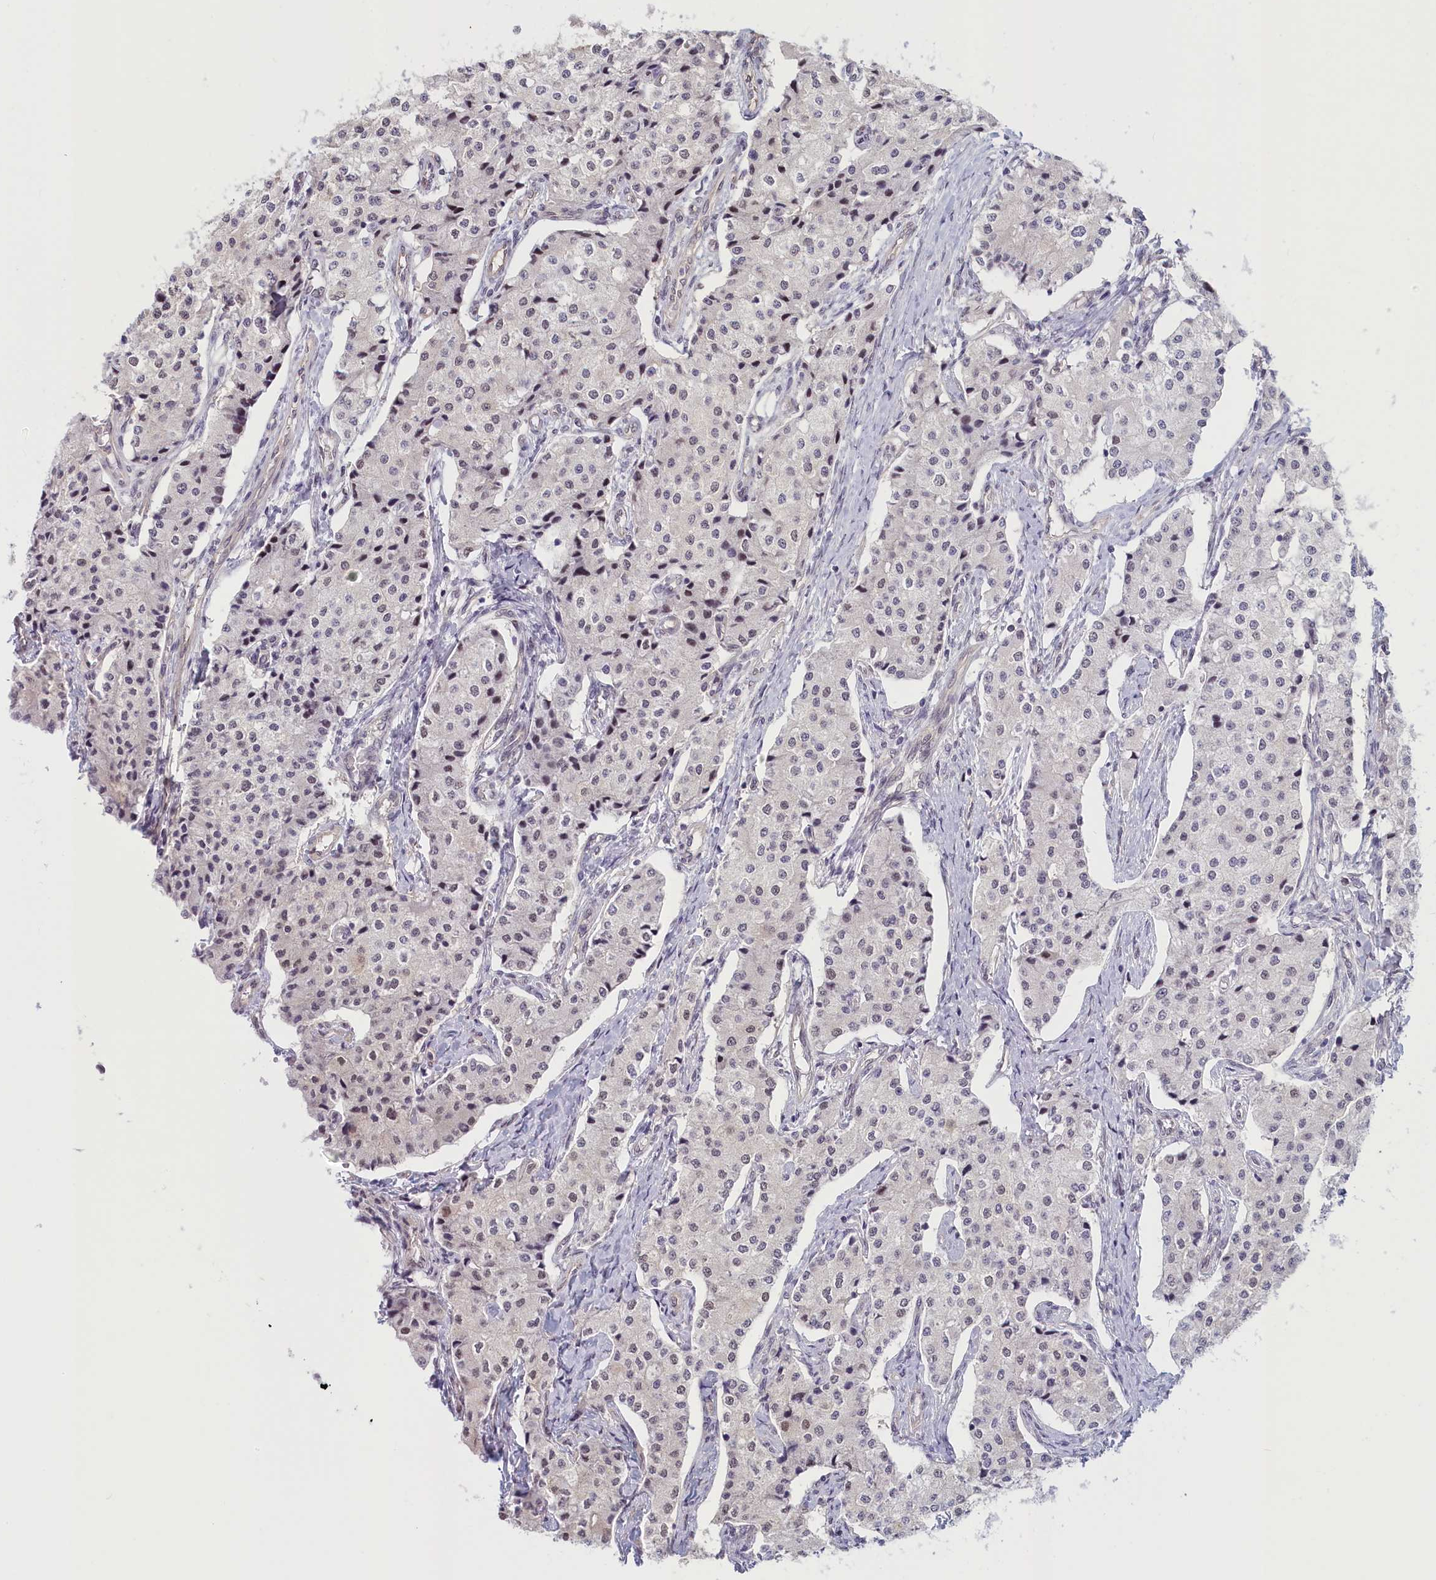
{"staining": {"intensity": "weak", "quantity": "25%-75%", "location": "nuclear"}, "tissue": "carcinoid", "cell_type": "Tumor cells", "image_type": "cancer", "snomed": [{"axis": "morphology", "description": "Carcinoid, malignant, NOS"}, {"axis": "topography", "description": "Colon"}], "caption": "Weak nuclear protein expression is identified in approximately 25%-75% of tumor cells in malignant carcinoid.", "gene": "C19orf44", "patient": {"sex": "female", "age": 52}}